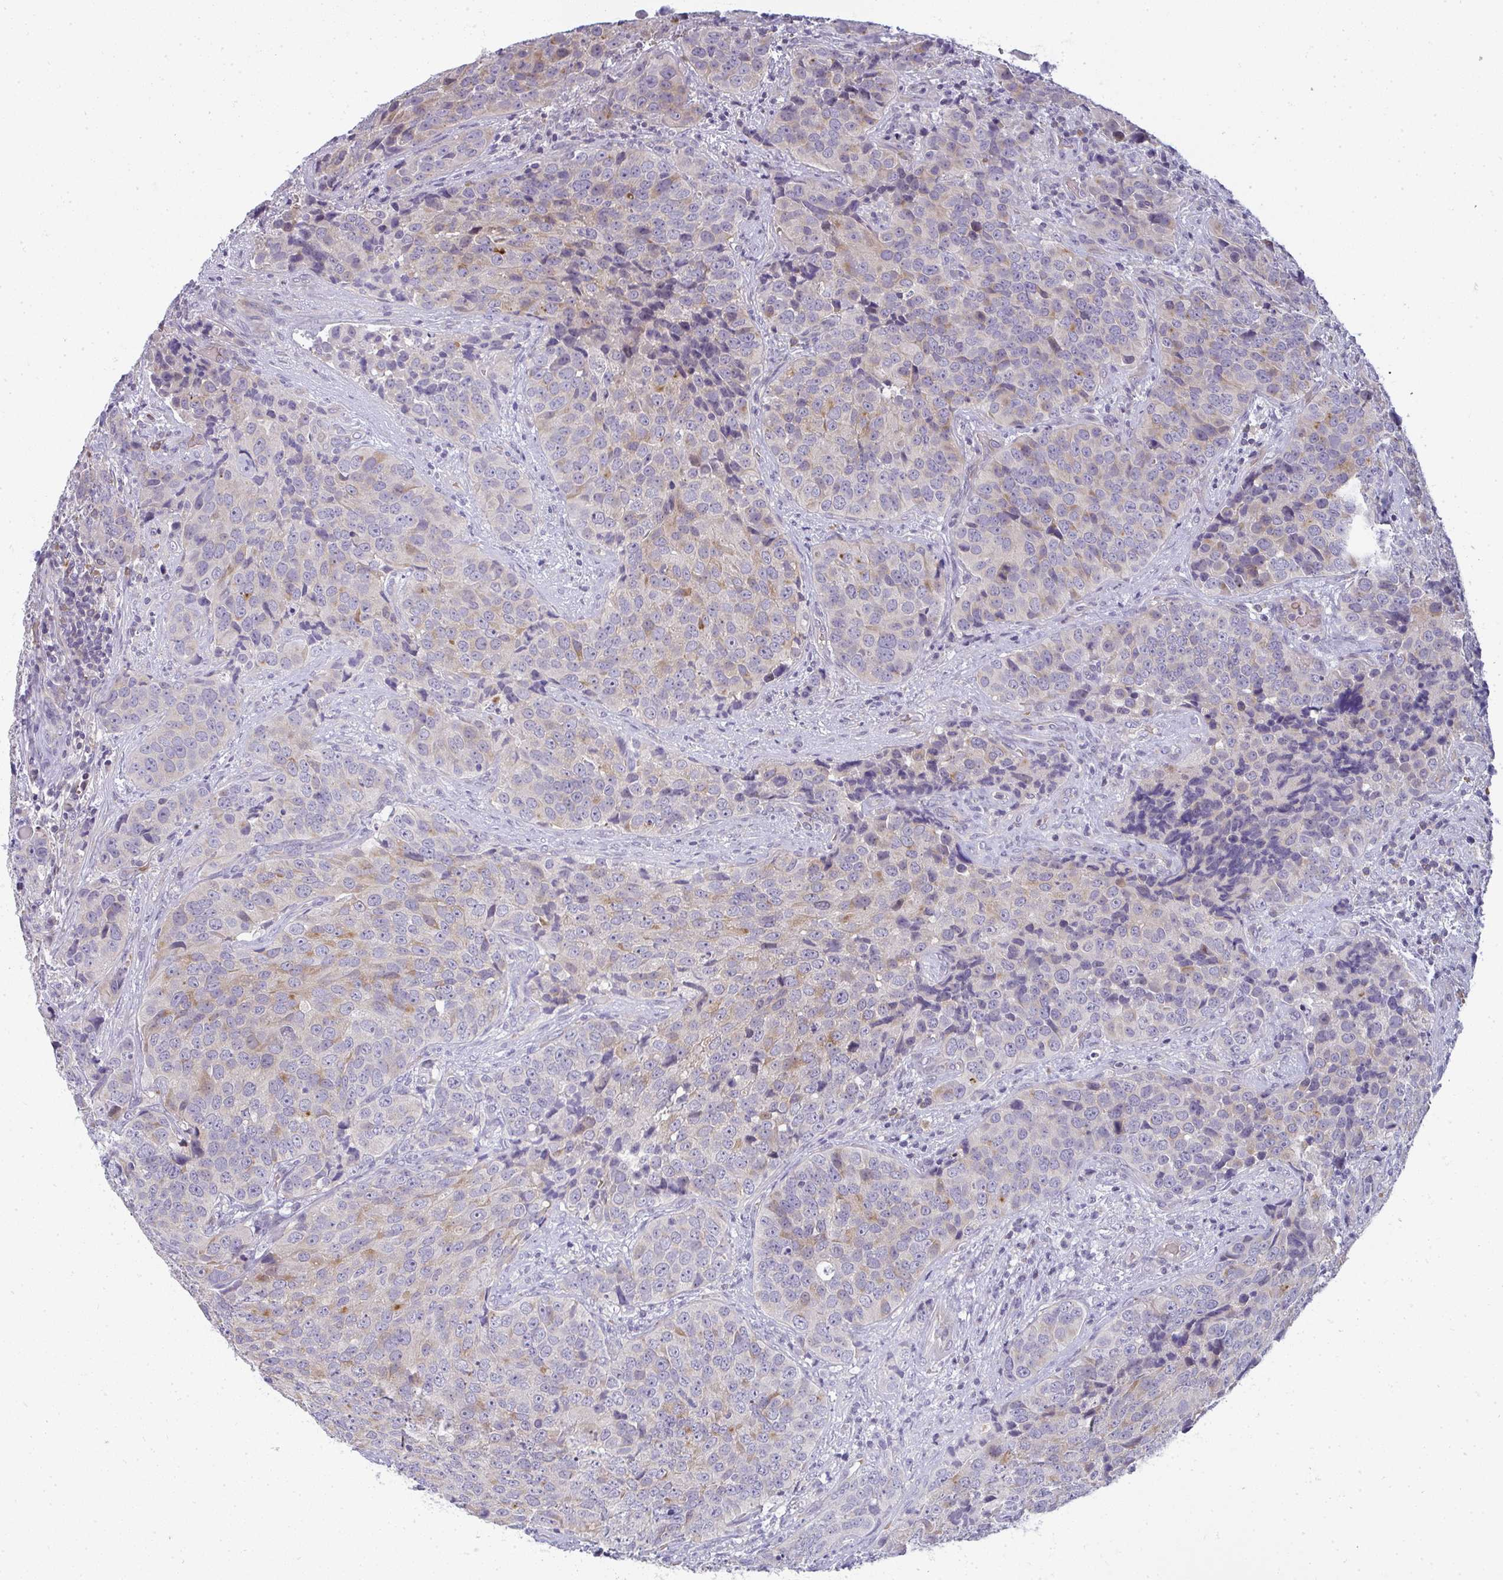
{"staining": {"intensity": "weak", "quantity": "<25%", "location": "cytoplasmic/membranous"}, "tissue": "urothelial cancer", "cell_type": "Tumor cells", "image_type": "cancer", "snomed": [{"axis": "morphology", "description": "Urothelial carcinoma, NOS"}, {"axis": "topography", "description": "Urinary bladder"}], "caption": "Immunohistochemical staining of human urothelial cancer reveals no significant staining in tumor cells.", "gene": "SHB", "patient": {"sex": "male", "age": 52}}